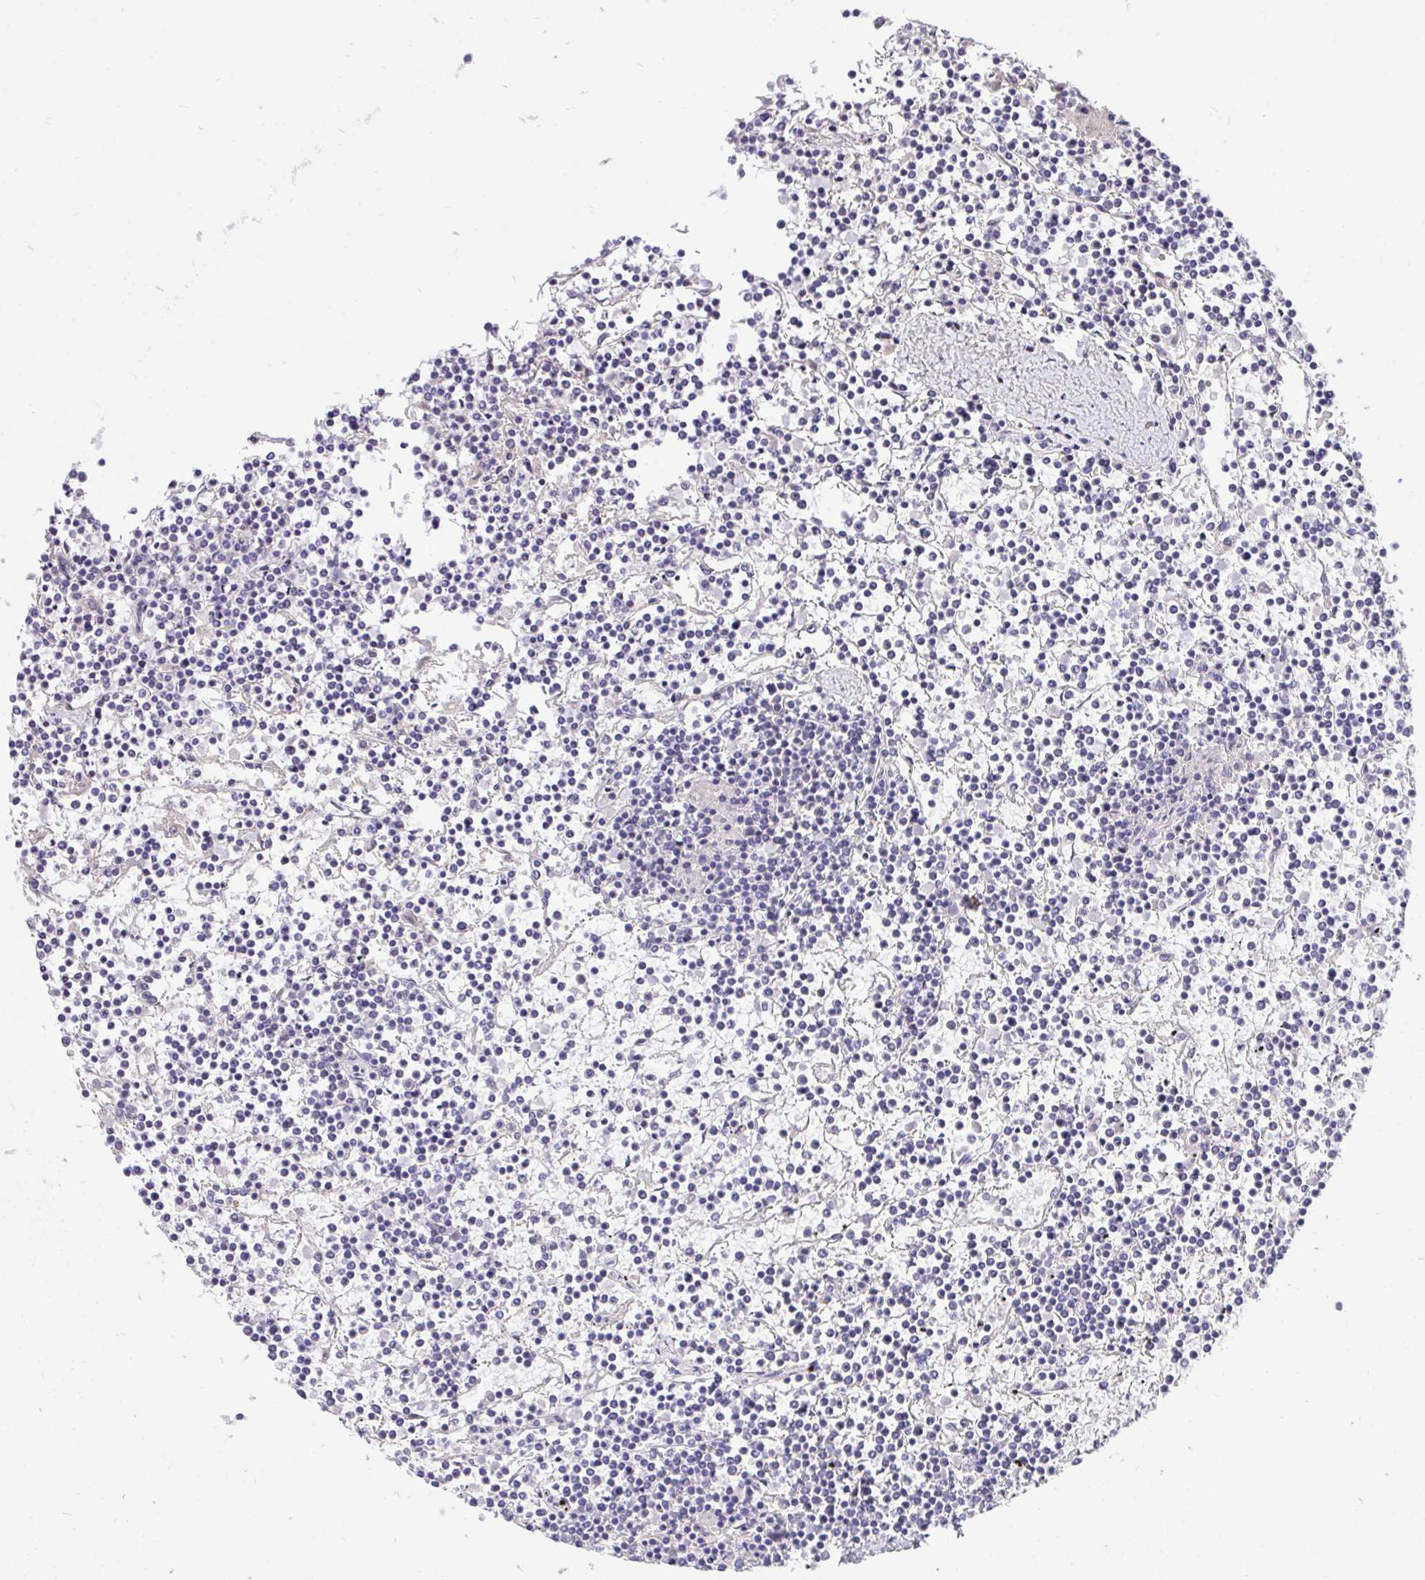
{"staining": {"intensity": "negative", "quantity": "none", "location": "none"}, "tissue": "lymphoma", "cell_type": "Tumor cells", "image_type": "cancer", "snomed": [{"axis": "morphology", "description": "Malignant lymphoma, non-Hodgkin's type, Low grade"}, {"axis": "topography", "description": "Spleen"}], "caption": "A photomicrograph of human low-grade malignant lymphoma, non-Hodgkin's type is negative for staining in tumor cells.", "gene": "C19orf54", "patient": {"sex": "female", "age": 19}}